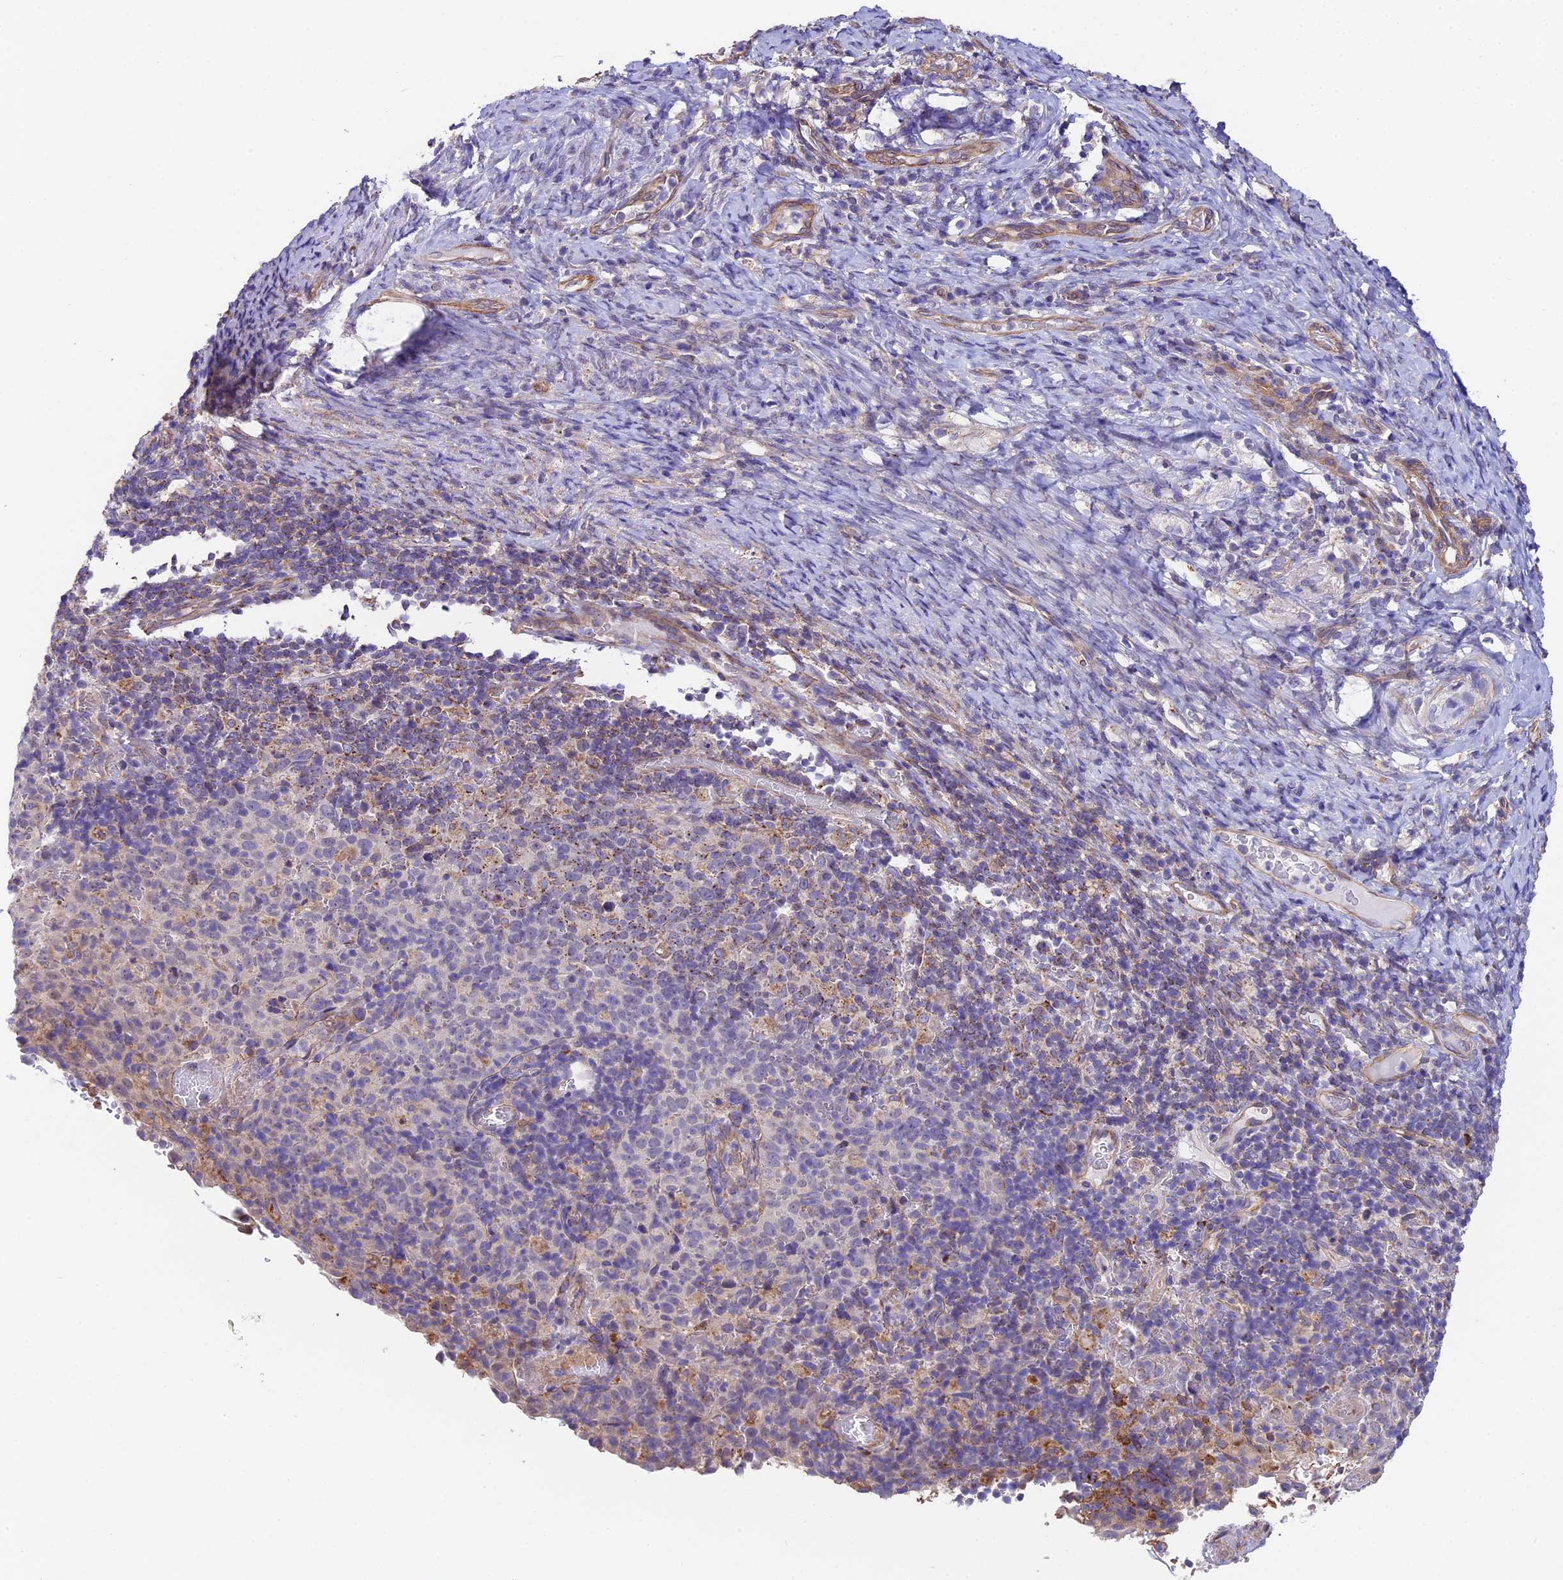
{"staining": {"intensity": "weak", "quantity": "<25%", "location": "cytoplasmic/membranous"}, "tissue": "cervical cancer", "cell_type": "Tumor cells", "image_type": "cancer", "snomed": [{"axis": "morphology", "description": "Squamous cell carcinoma, NOS"}, {"axis": "topography", "description": "Cervix"}], "caption": "Squamous cell carcinoma (cervical) was stained to show a protein in brown. There is no significant staining in tumor cells. The staining was performed using DAB to visualize the protein expression in brown, while the nuclei were stained in blue with hematoxylin (Magnification: 20x).", "gene": "QRFP", "patient": {"sex": "female", "age": 52}}